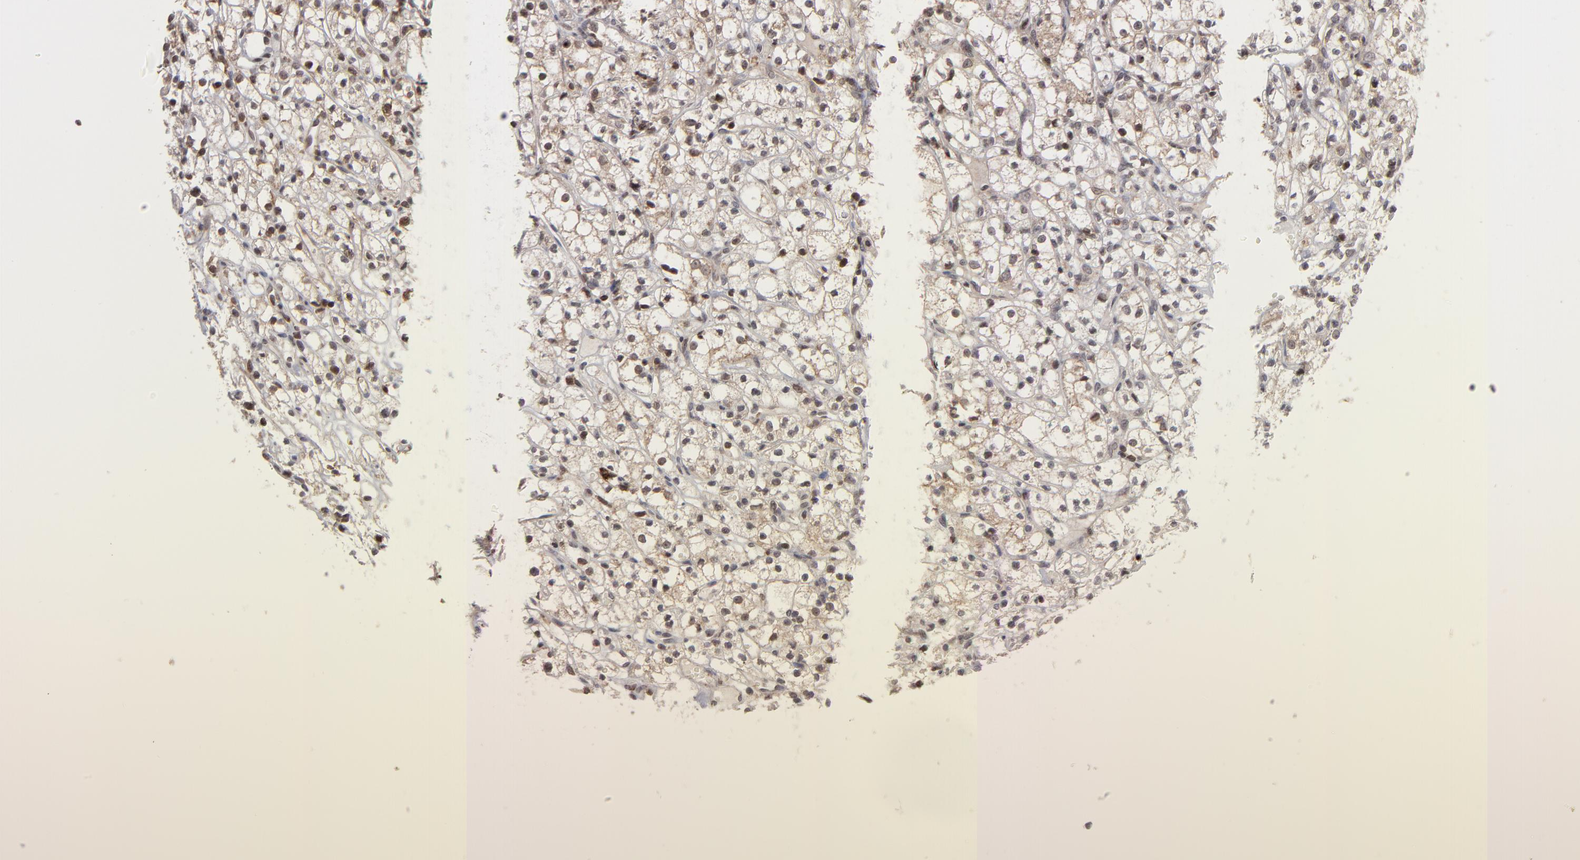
{"staining": {"intensity": "weak", "quantity": ">75%", "location": "cytoplasmic/membranous,nuclear"}, "tissue": "renal cancer", "cell_type": "Tumor cells", "image_type": "cancer", "snomed": [{"axis": "morphology", "description": "Adenocarcinoma, NOS"}, {"axis": "topography", "description": "Kidney"}], "caption": "Protein positivity by immunohistochemistry (IHC) exhibits weak cytoplasmic/membranous and nuclear staining in approximately >75% of tumor cells in renal cancer. The protein is stained brown, and the nuclei are stained in blue (DAB (3,3'-diaminobenzidine) IHC with brightfield microscopy, high magnification).", "gene": "RGS6", "patient": {"sex": "male", "age": 61}}